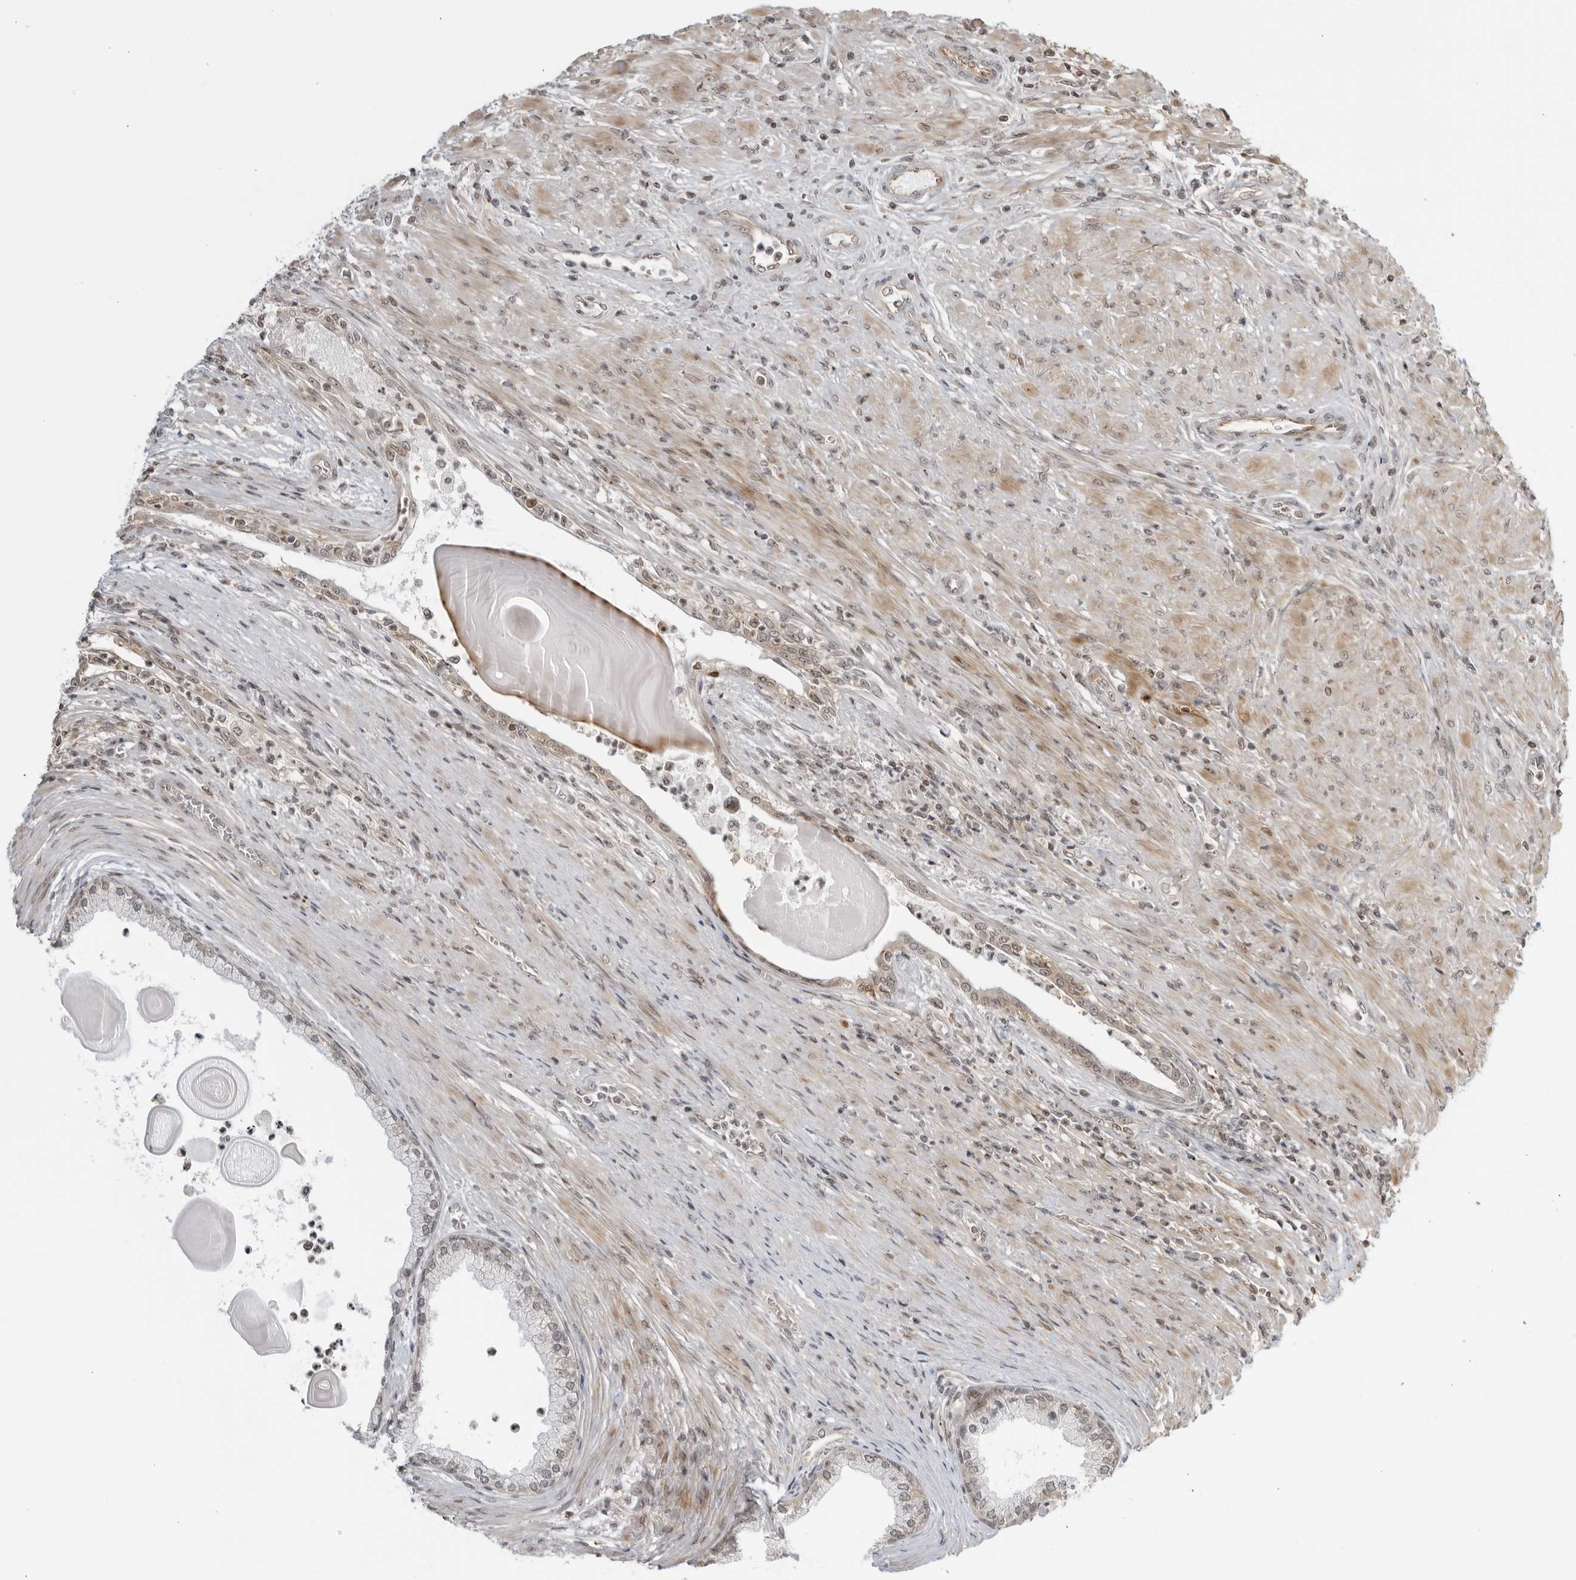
{"staining": {"intensity": "weak", "quantity": "<25%", "location": "nuclear"}, "tissue": "prostate cancer", "cell_type": "Tumor cells", "image_type": "cancer", "snomed": [{"axis": "morphology", "description": "Normal tissue, NOS"}, {"axis": "morphology", "description": "Adenocarcinoma, Low grade"}, {"axis": "topography", "description": "Prostate"}, {"axis": "topography", "description": "Peripheral nerve tissue"}], "caption": "This is an immunohistochemistry histopathology image of human prostate cancer. There is no expression in tumor cells.", "gene": "TCF21", "patient": {"sex": "male", "age": 71}}